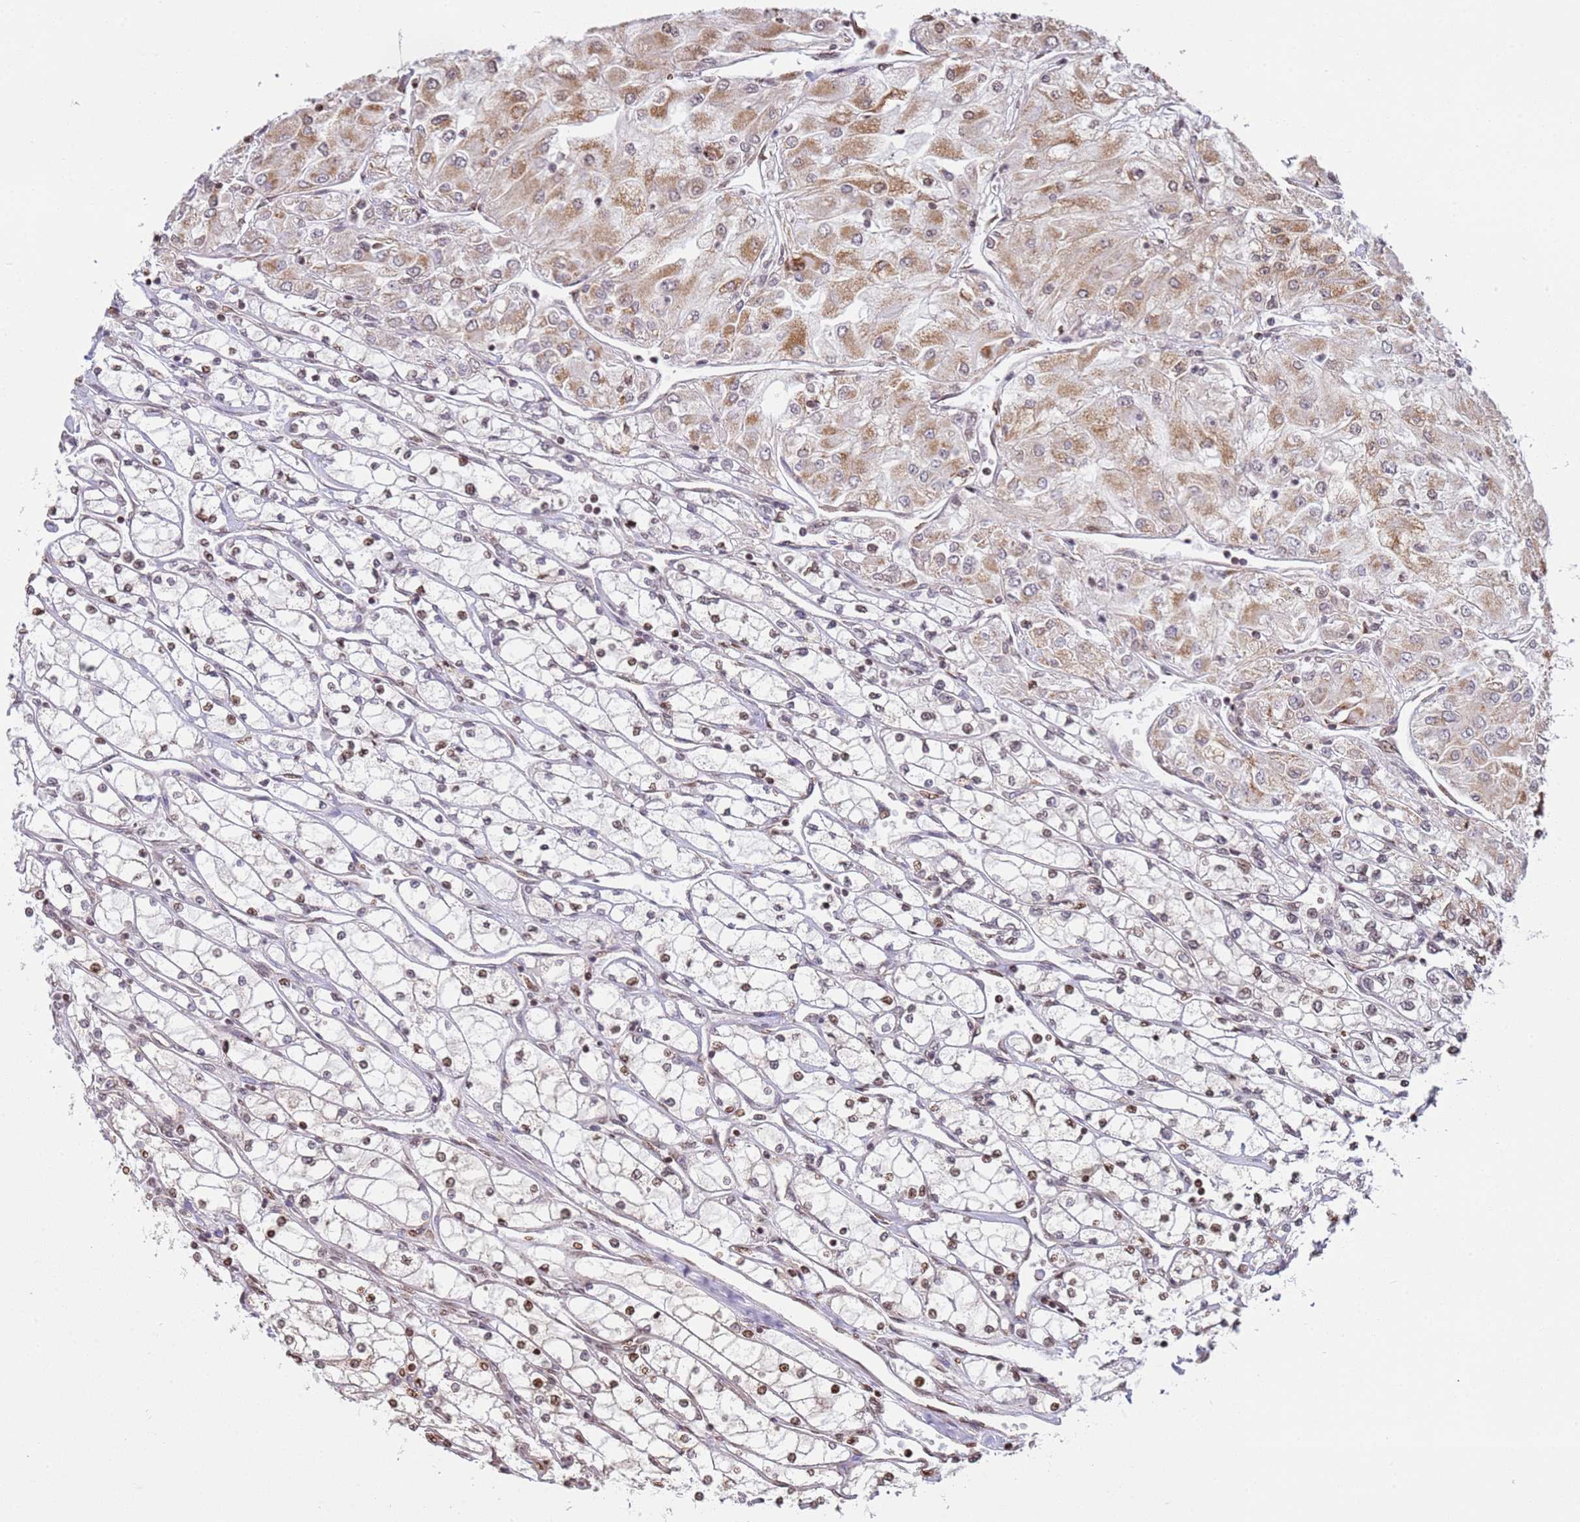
{"staining": {"intensity": "moderate", "quantity": "25%-75%", "location": "cytoplasmic/membranous,nuclear"}, "tissue": "renal cancer", "cell_type": "Tumor cells", "image_type": "cancer", "snomed": [{"axis": "morphology", "description": "Adenocarcinoma, NOS"}, {"axis": "topography", "description": "Kidney"}], "caption": "Tumor cells reveal moderate cytoplasmic/membranous and nuclear expression in about 25%-75% of cells in adenocarcinoma (renal). (IHC, brightfield microscopy, high magnification).", "gene": "SCAF1", "patient": {"sex": "male", "age": 80}}